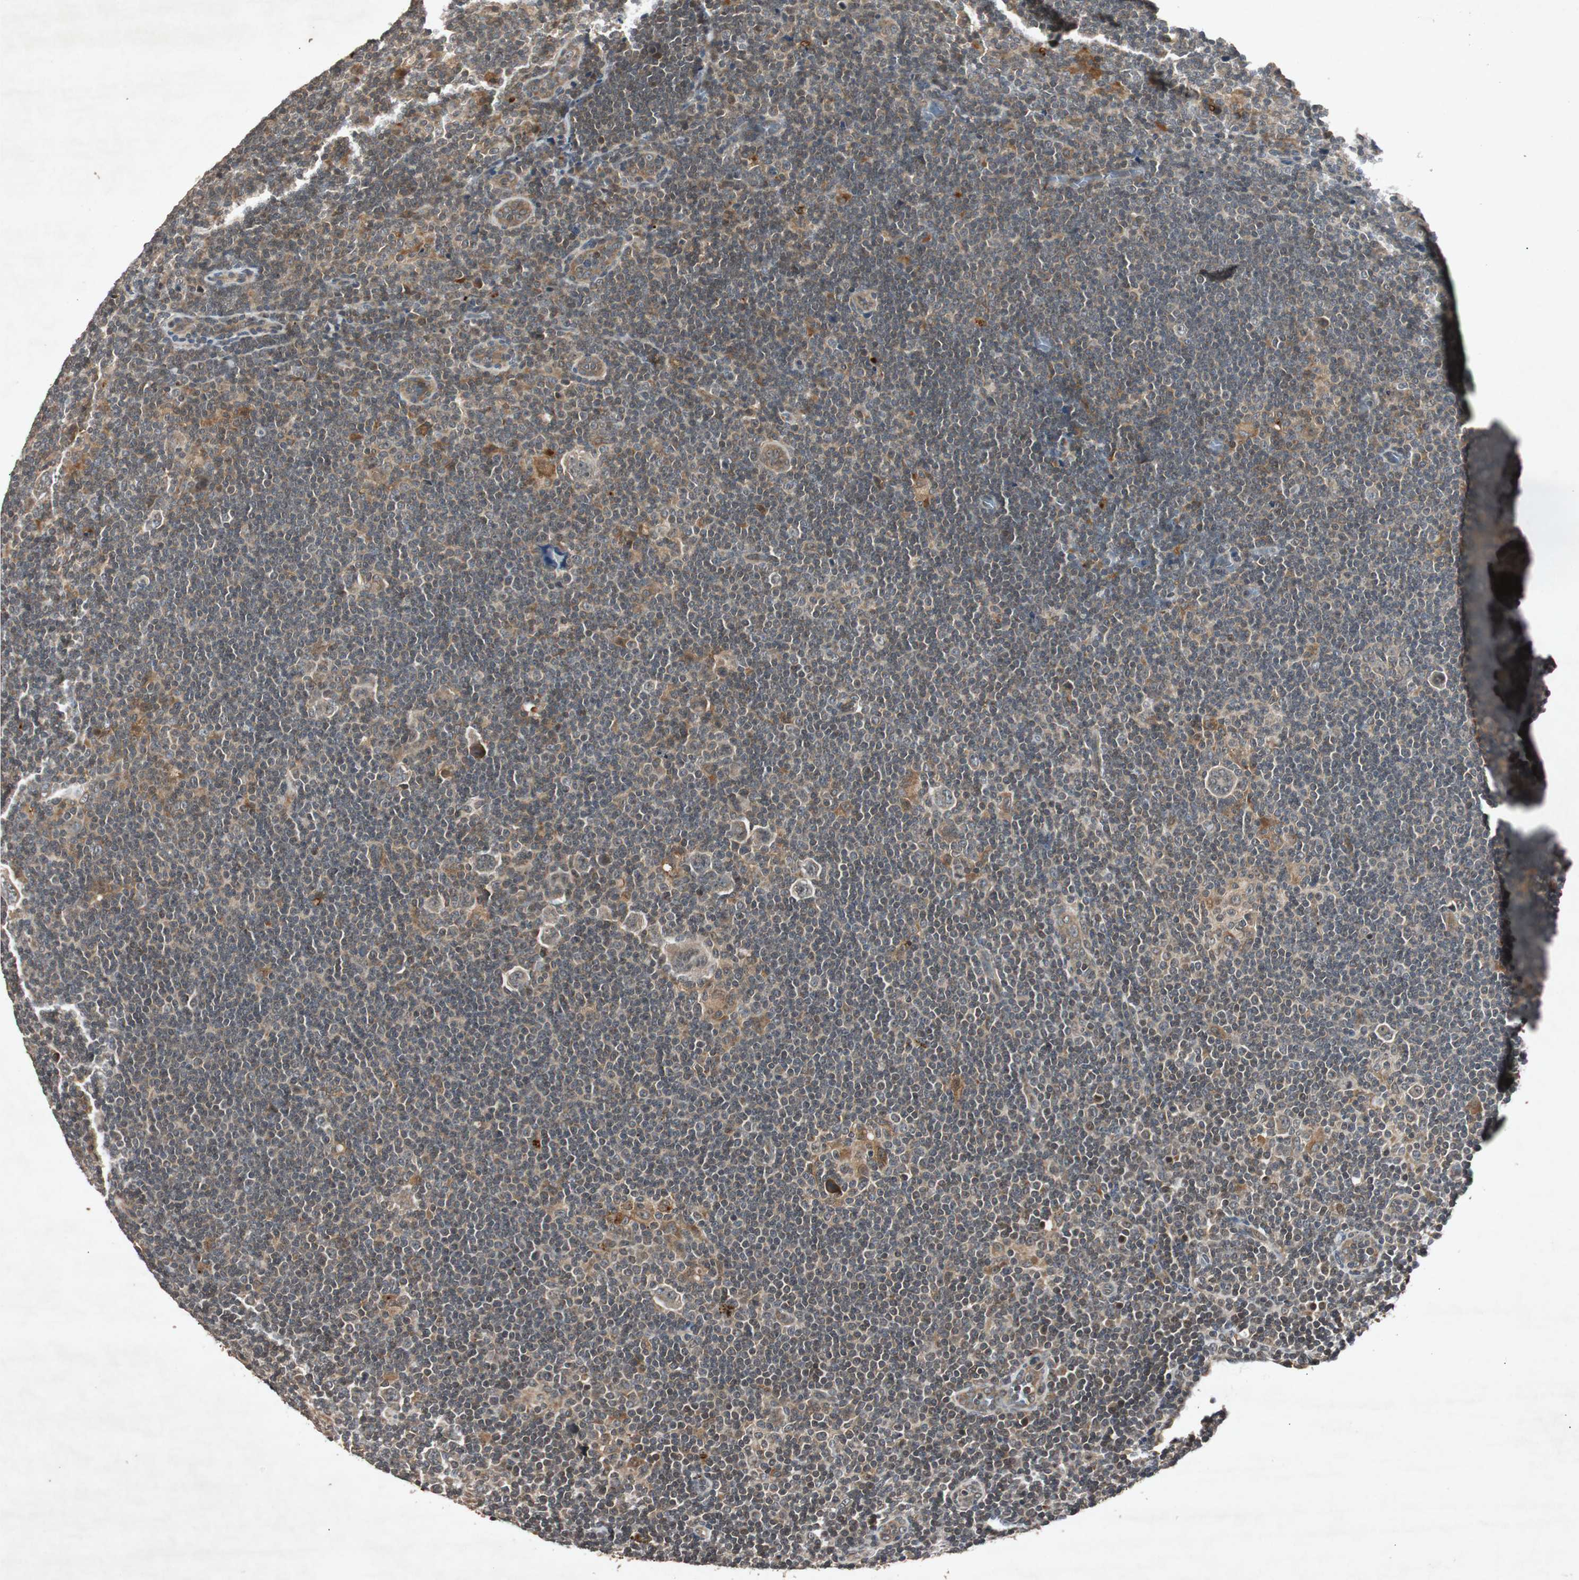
{"staining": {"intensity": "weak", "quantity": "<25%", "location": "cytoplasmic/membranous"}, "tissue": "lymphoma", "cell_type": "Tumor cells", "image_type": "cancer", "snomed": [{"axis": "morphology", "description": "Hodgkin's disease, NOS"}, {"axis": "topography", "description": "Lymph node"}], "caption": "This micrograph is of Hodgkin's disease stained with IHC to label a protein in brown with the nuclei are counter-stained blue. There is no expression in tumor cells. The staining was performed using DAB (3,3'-diaminobenzidine) to visualize the protein expression in brown, while the nuclei were stained in blue with hematoxylin (Magnification: 20x).", "gene": "SLIT2", "patient": {"sex": "female", "age": 57}}